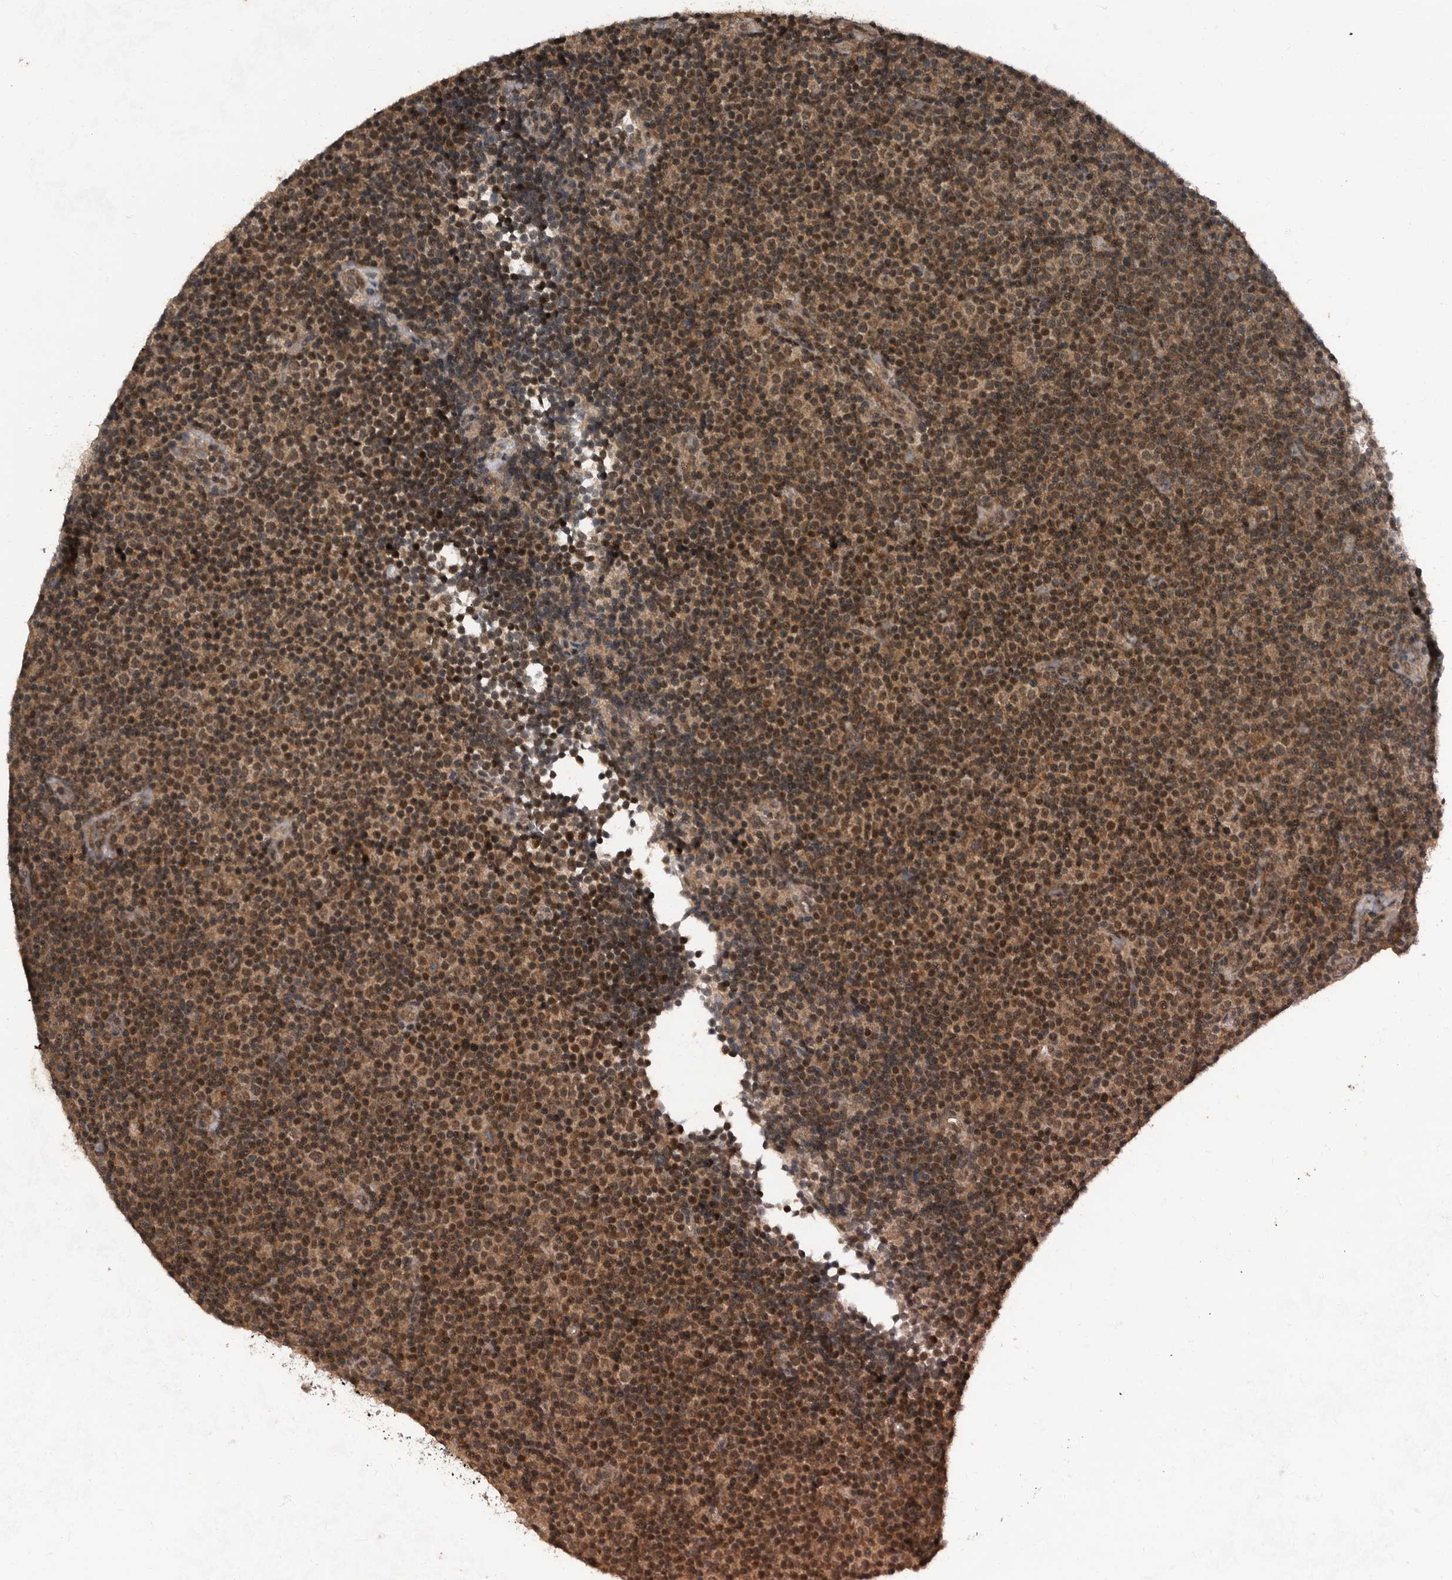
{"staining": {"intensity": "moderate", "quantity": ">75%", "location": "cytoplasmic/membranous,nuclear"}, "tissue": "lymphoma", "cell_type": "Tumor cells", "image_type": "cancer", "snomed": [{"axis": "morphology", "description": "Malignant lymphoma, non-Hodgkin's type, Low grade"}, {"axis": "topography", "description": "Lymph node"}], "caption": "The histopathology image shows immunohistochemical staining of lymphoma. There is moderate cytoplasmic/membranous and nuclear staining is seen in approximately >75% of tumor cells.", "gene": "FOXO1", "patient": {"sex": "female", "age": 67}}